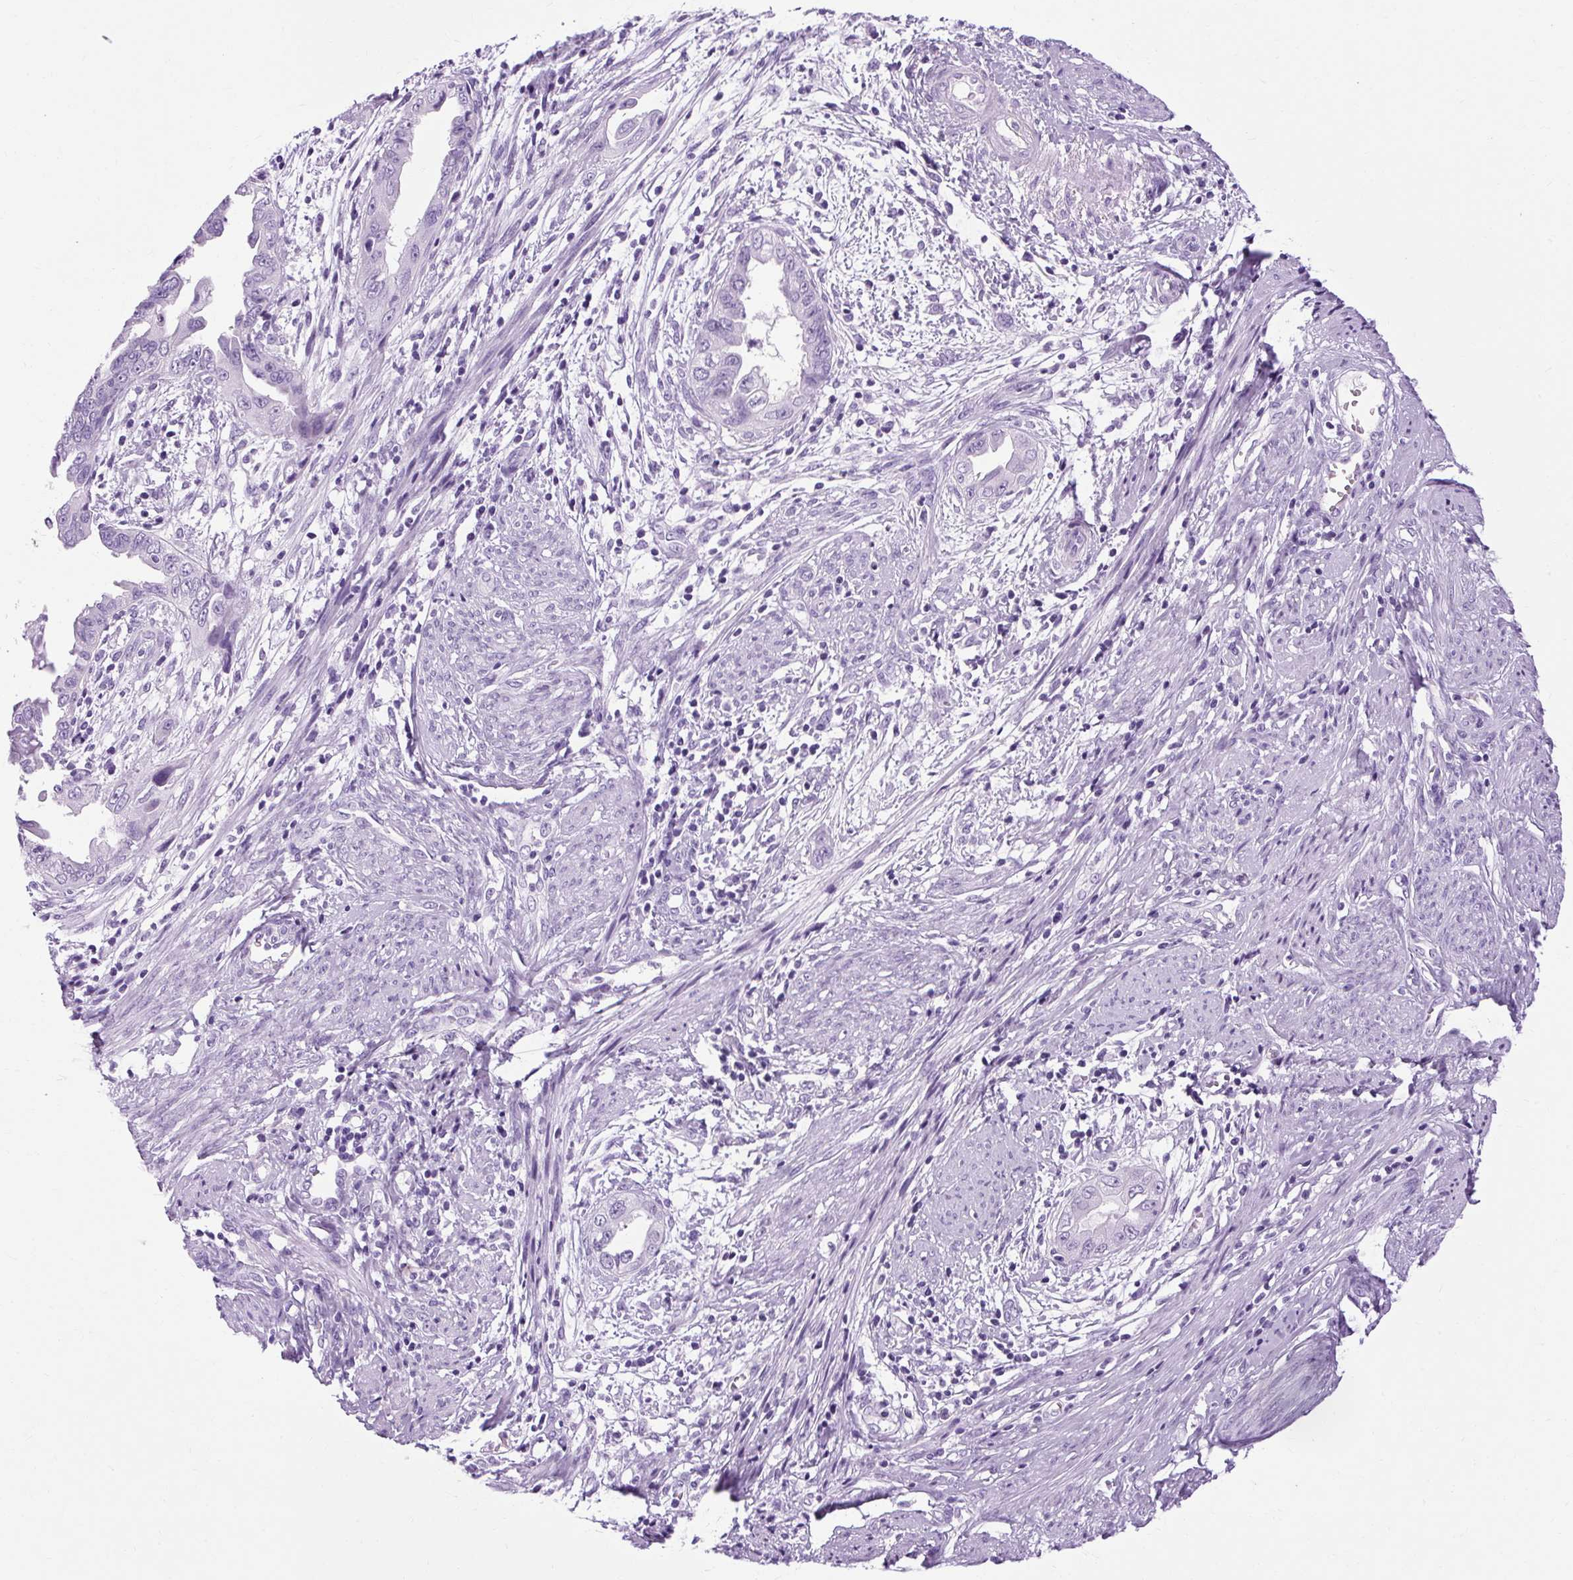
{"staining": {"intensity": "negative", "quantity": "none", "location": "none"}, "tissue": "endometrial cancer", "cell_type": "Tumor cells", "image_type": "cancer", "snomed": [{"axis": "morphology", "description": "Adenocarcinoma, NOS"}, {"axis": "topography", "description": "Endometrium"}], "caption": "DAB immunohistochemical staining of endometrial cancer exhibits no significant expression in tumor cells.", "gene": "B3GNT4", "patient": {"sex": "female", "age": 57}}